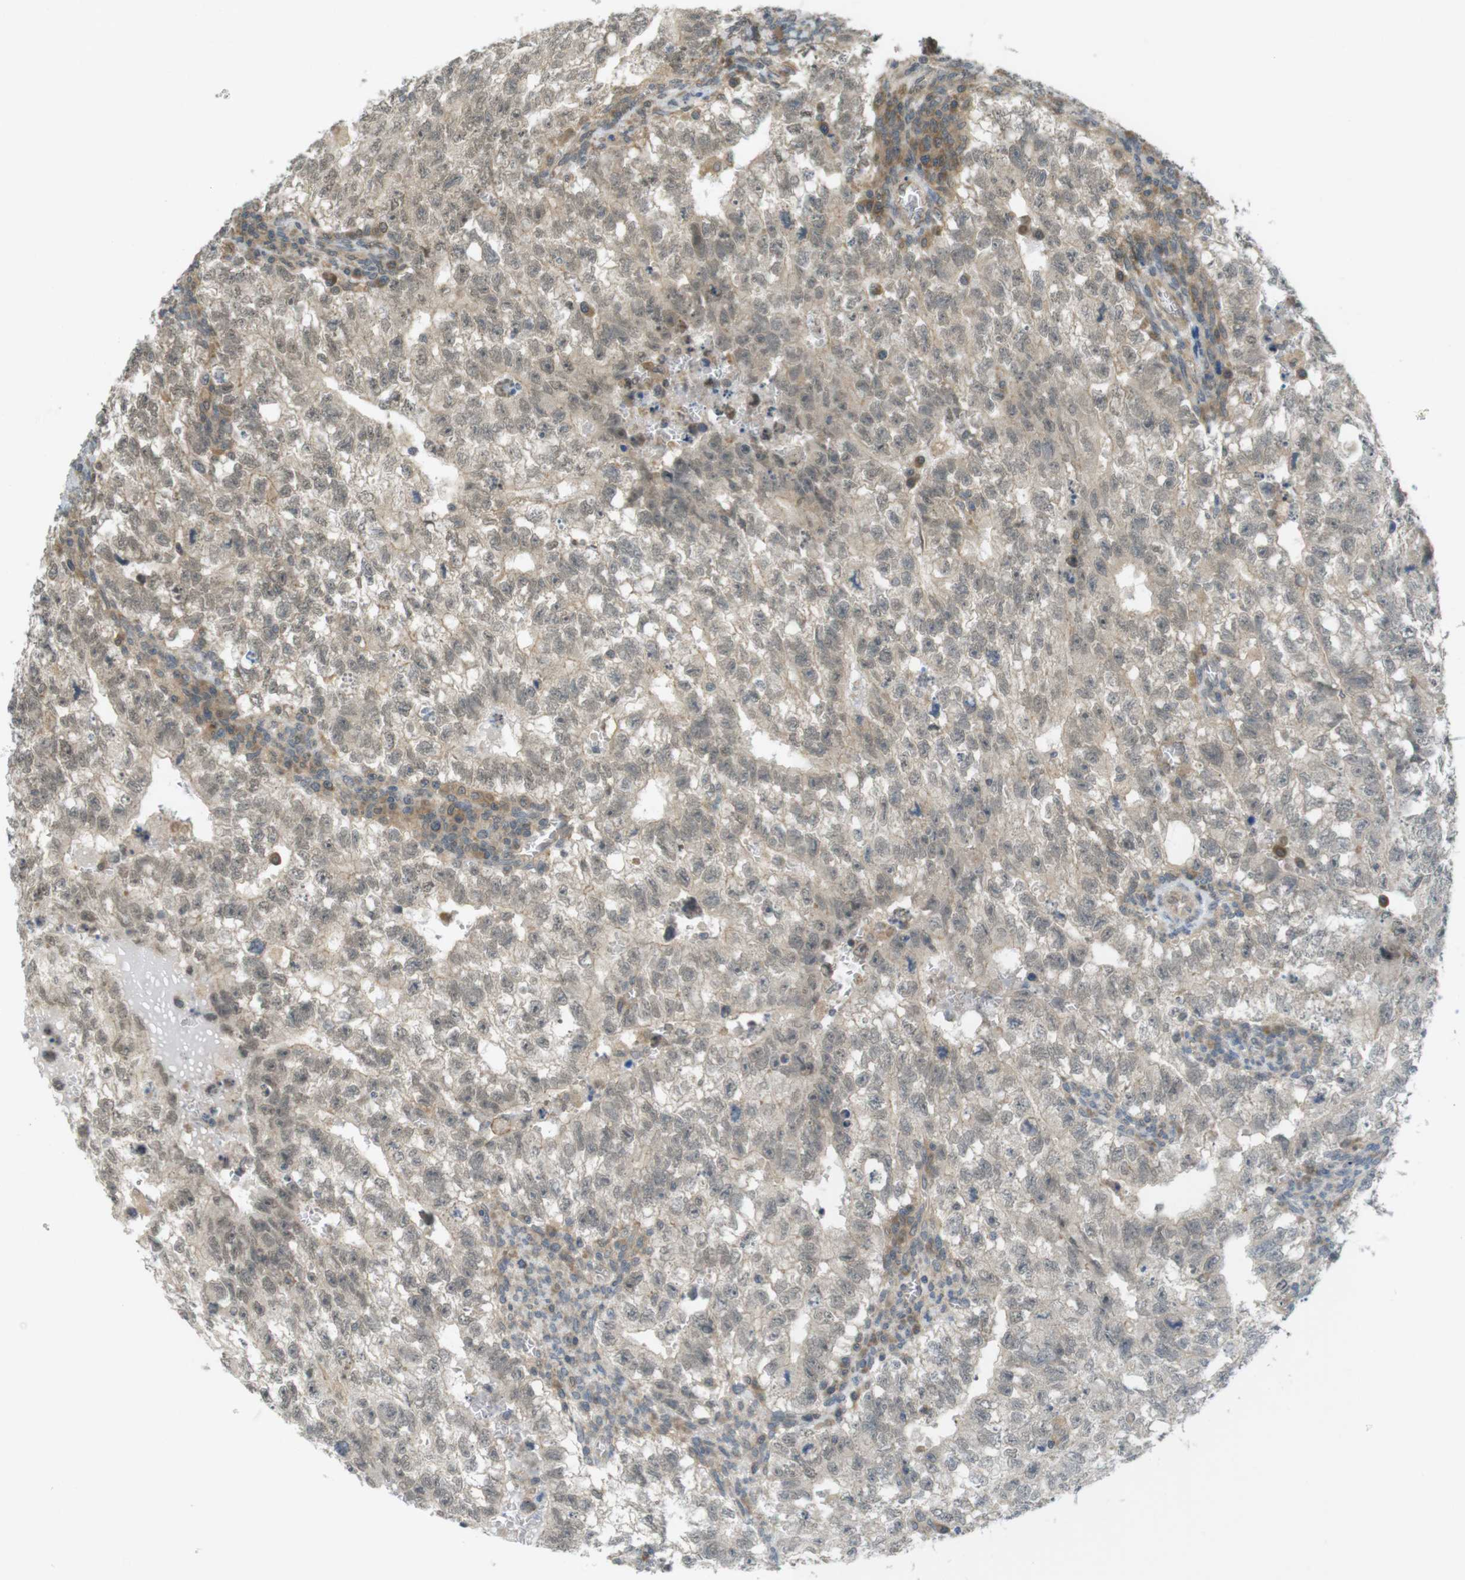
{"staining": {"intensity": "weak", "quantity": "25%-75%", "location": "cytoplasmic/membranous,nuclear"}, "tissue": "testis cancer", "cell_type": "Tumor cells", "image_type": "cancer", "snomed": [{"axis": "morphology", "description": "Seminoma, NOS"}, {"axis": "morphology", "description": "Carcinoma, Embryonal, NOS"}, {"axis": "topography", "description": "Testis"}], "caption": "Tumor cells exhibit weak cytoplasmic/membranous and nuclear staining in about 25%-75% of cells in testis embryonal carcinoma. (Stains: DAB (3,3'-diaminobenzidine) in brown, nuclei in blue, Microscopy: brightfield microscopy at high magnification).", "gene": "RNF130", "patient": {"sex": "male", "age": 38}}